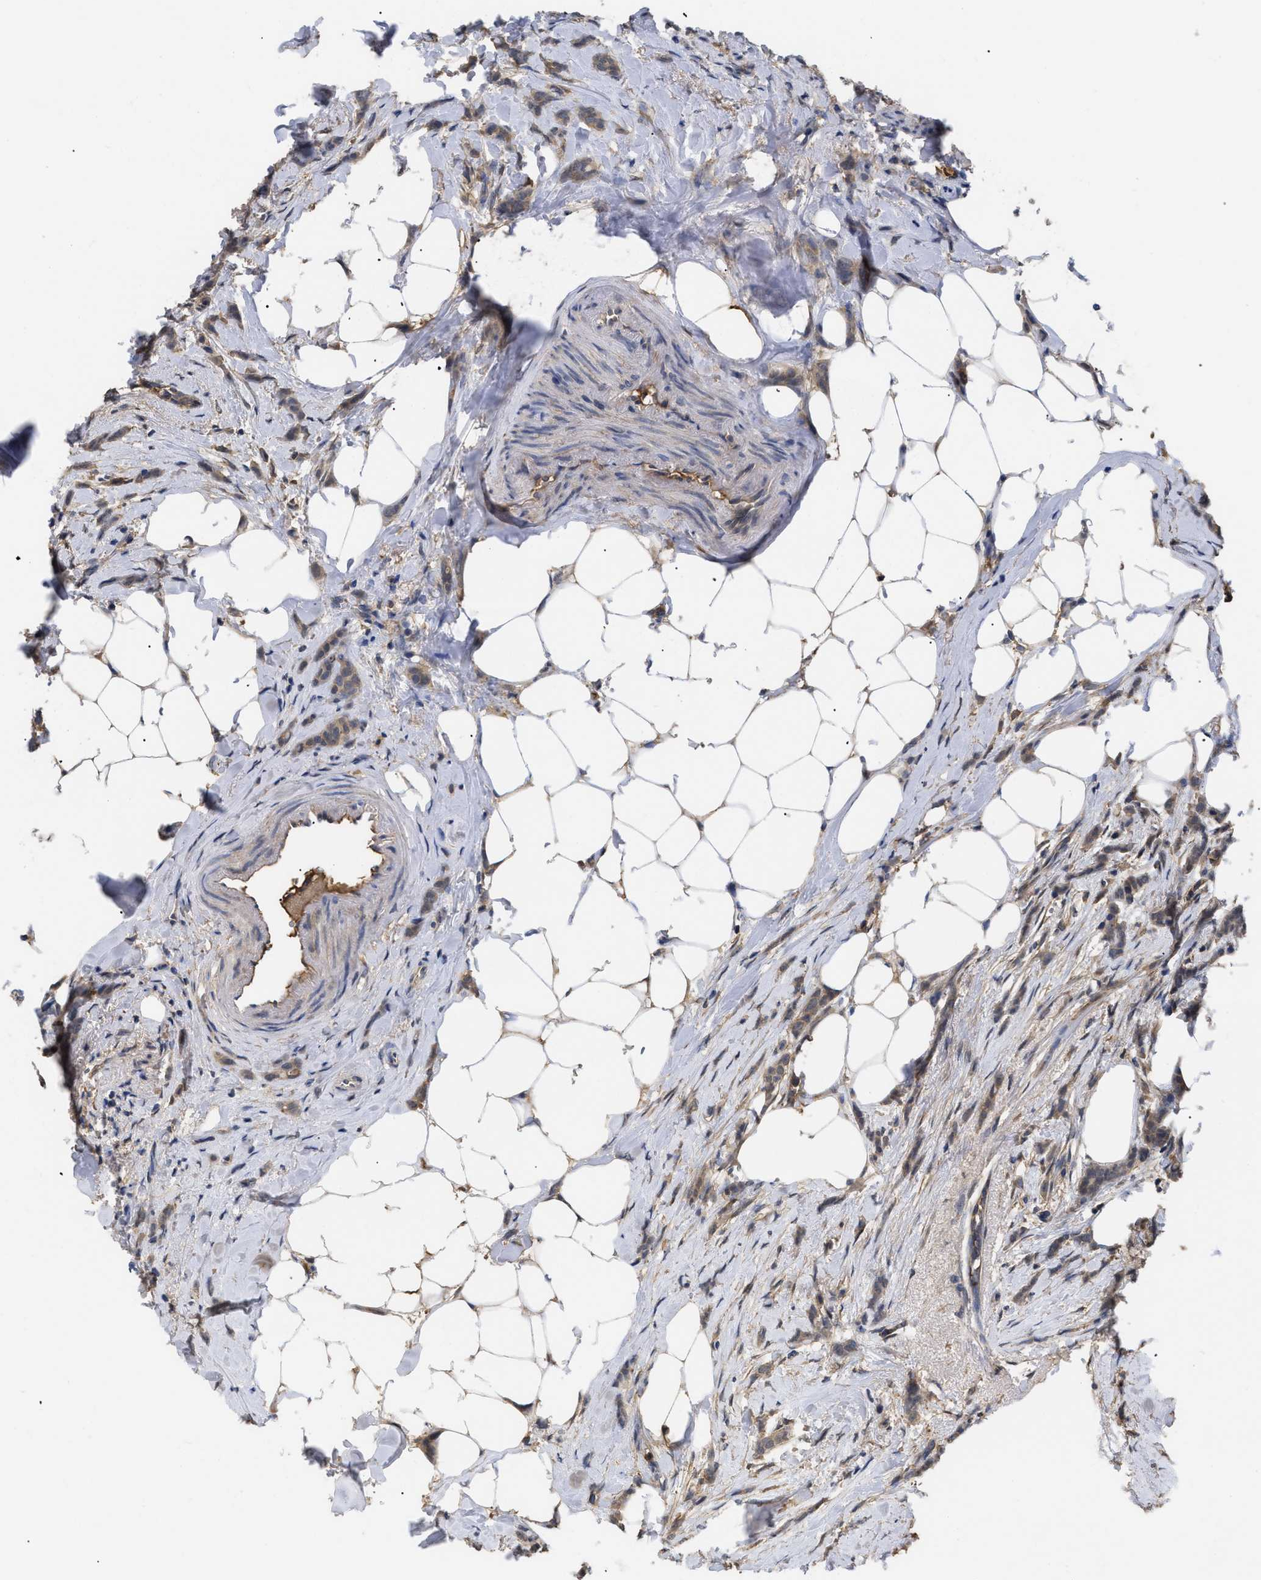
{"staining": {"intensity": "weak", "quantity": ">75%", "location": "cytoplasmic/membranous"}, "tissue": "breast cancer", "cell_type": "Tumor cells", "image_type": "cancer", "snomed": [{"axis": "morphology", "description": "Lobular carcinoma, in situ"}, {"axis": "morphology", "description": "Lobular carcinoma"}, {"axis": "topography", "description": "Breast"}], "caption": "Tumor cells show low levels of weak cytoplasmic/membranous positivity in about >75% of cells in human breast cancer.", "gene": "ANXA4", "patient": {"sex": "female", "age": 41}}